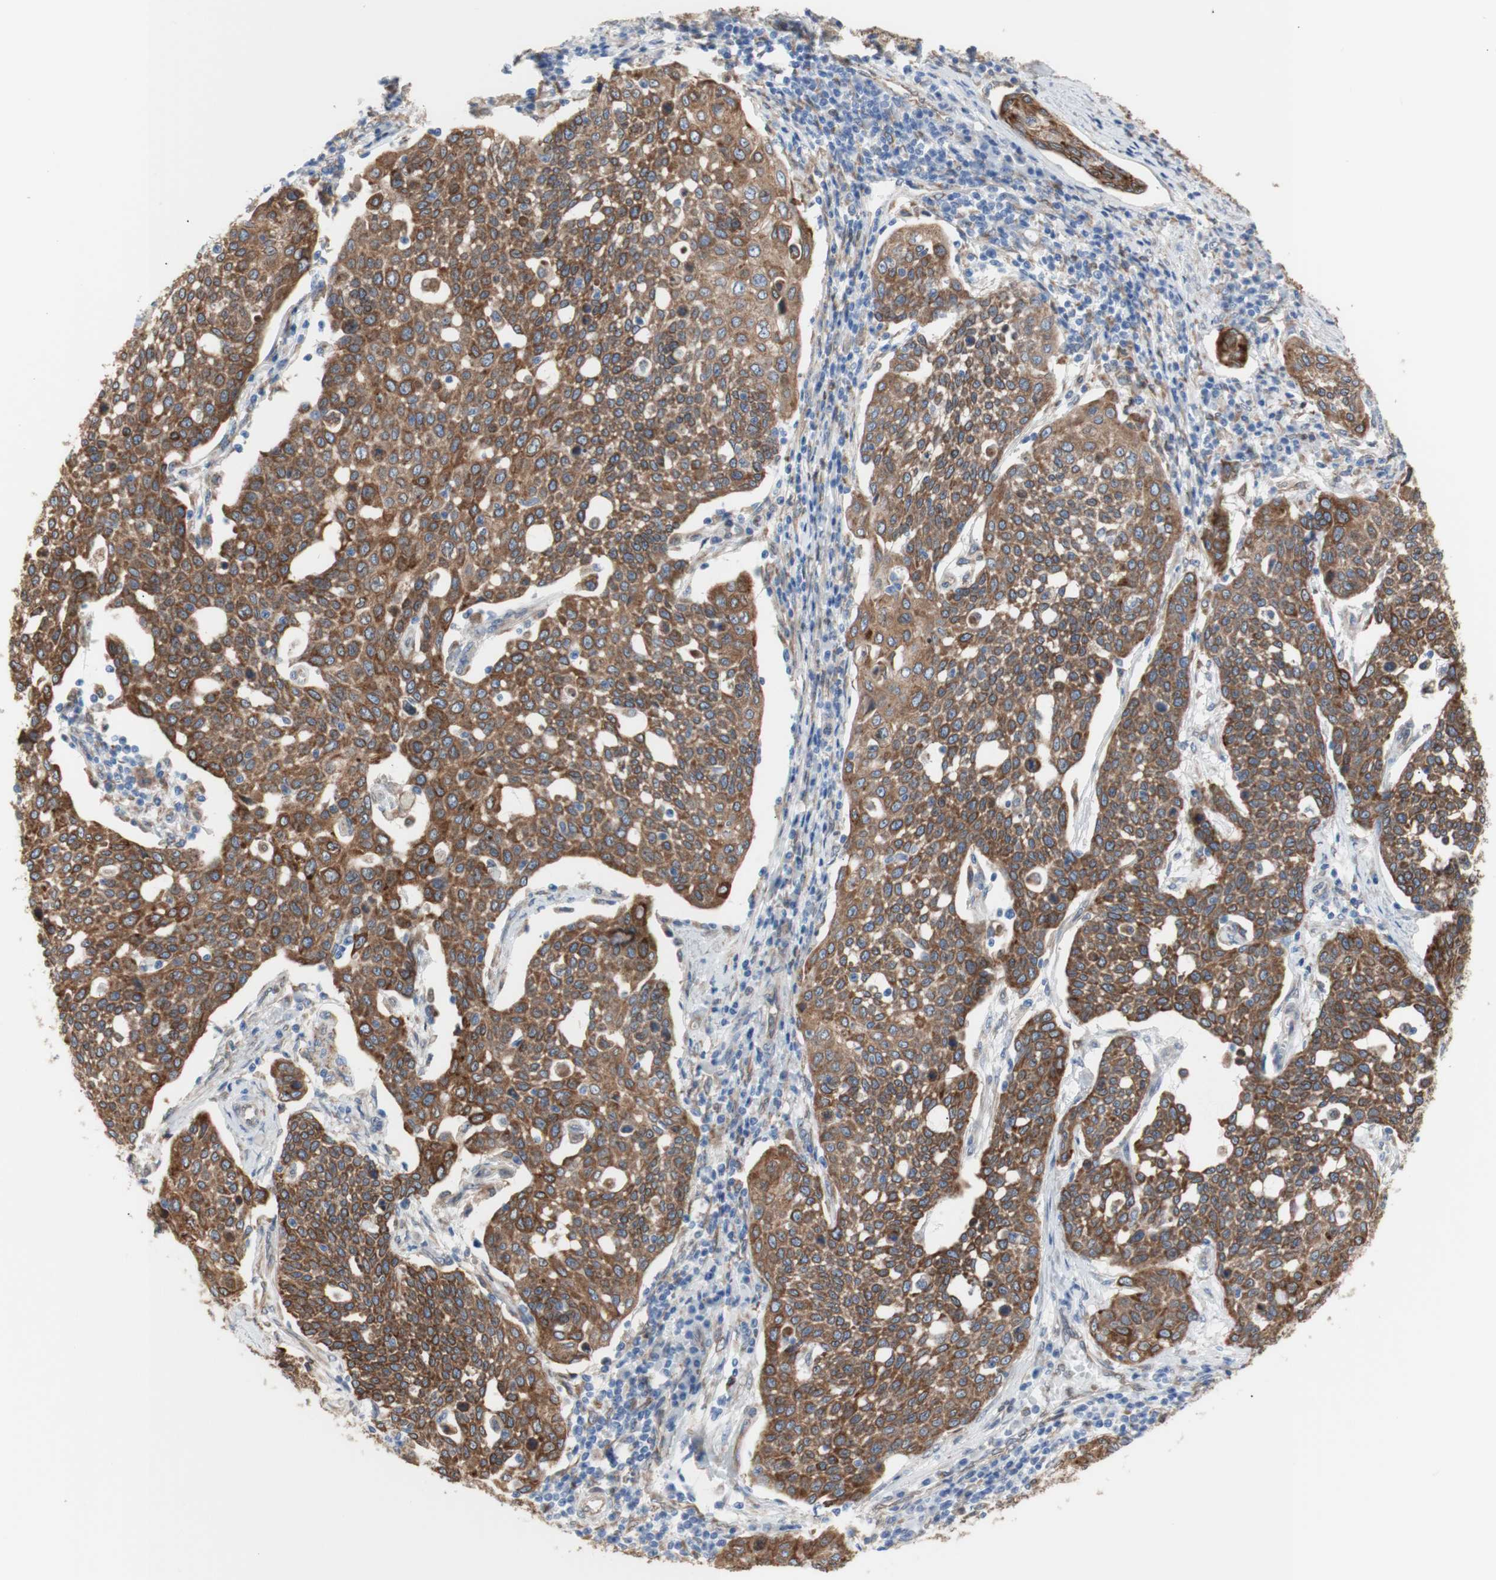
{"staining": {"intensity": "moderate", "quantity": ">75%", "location": "cytoplasmic/membranous"}, "tissue": "cervical cancer", "cell_type": "Tumor cells", "image_type": "cancer", "snomed": [{"axis": "morphology", "description": "Squamous cell carcinoma, NOS"}, {"axis": "topography", "description": "Cervix"}], "caption": "This micrograph reveals IHC staining of cervical squamous cell carcinoma, with medium moderate cytoplasmic/membranous staining in about >75% of tumor cells.", "gene": "ERLIN1", "patient": {"sex": "female", "age": 34}}